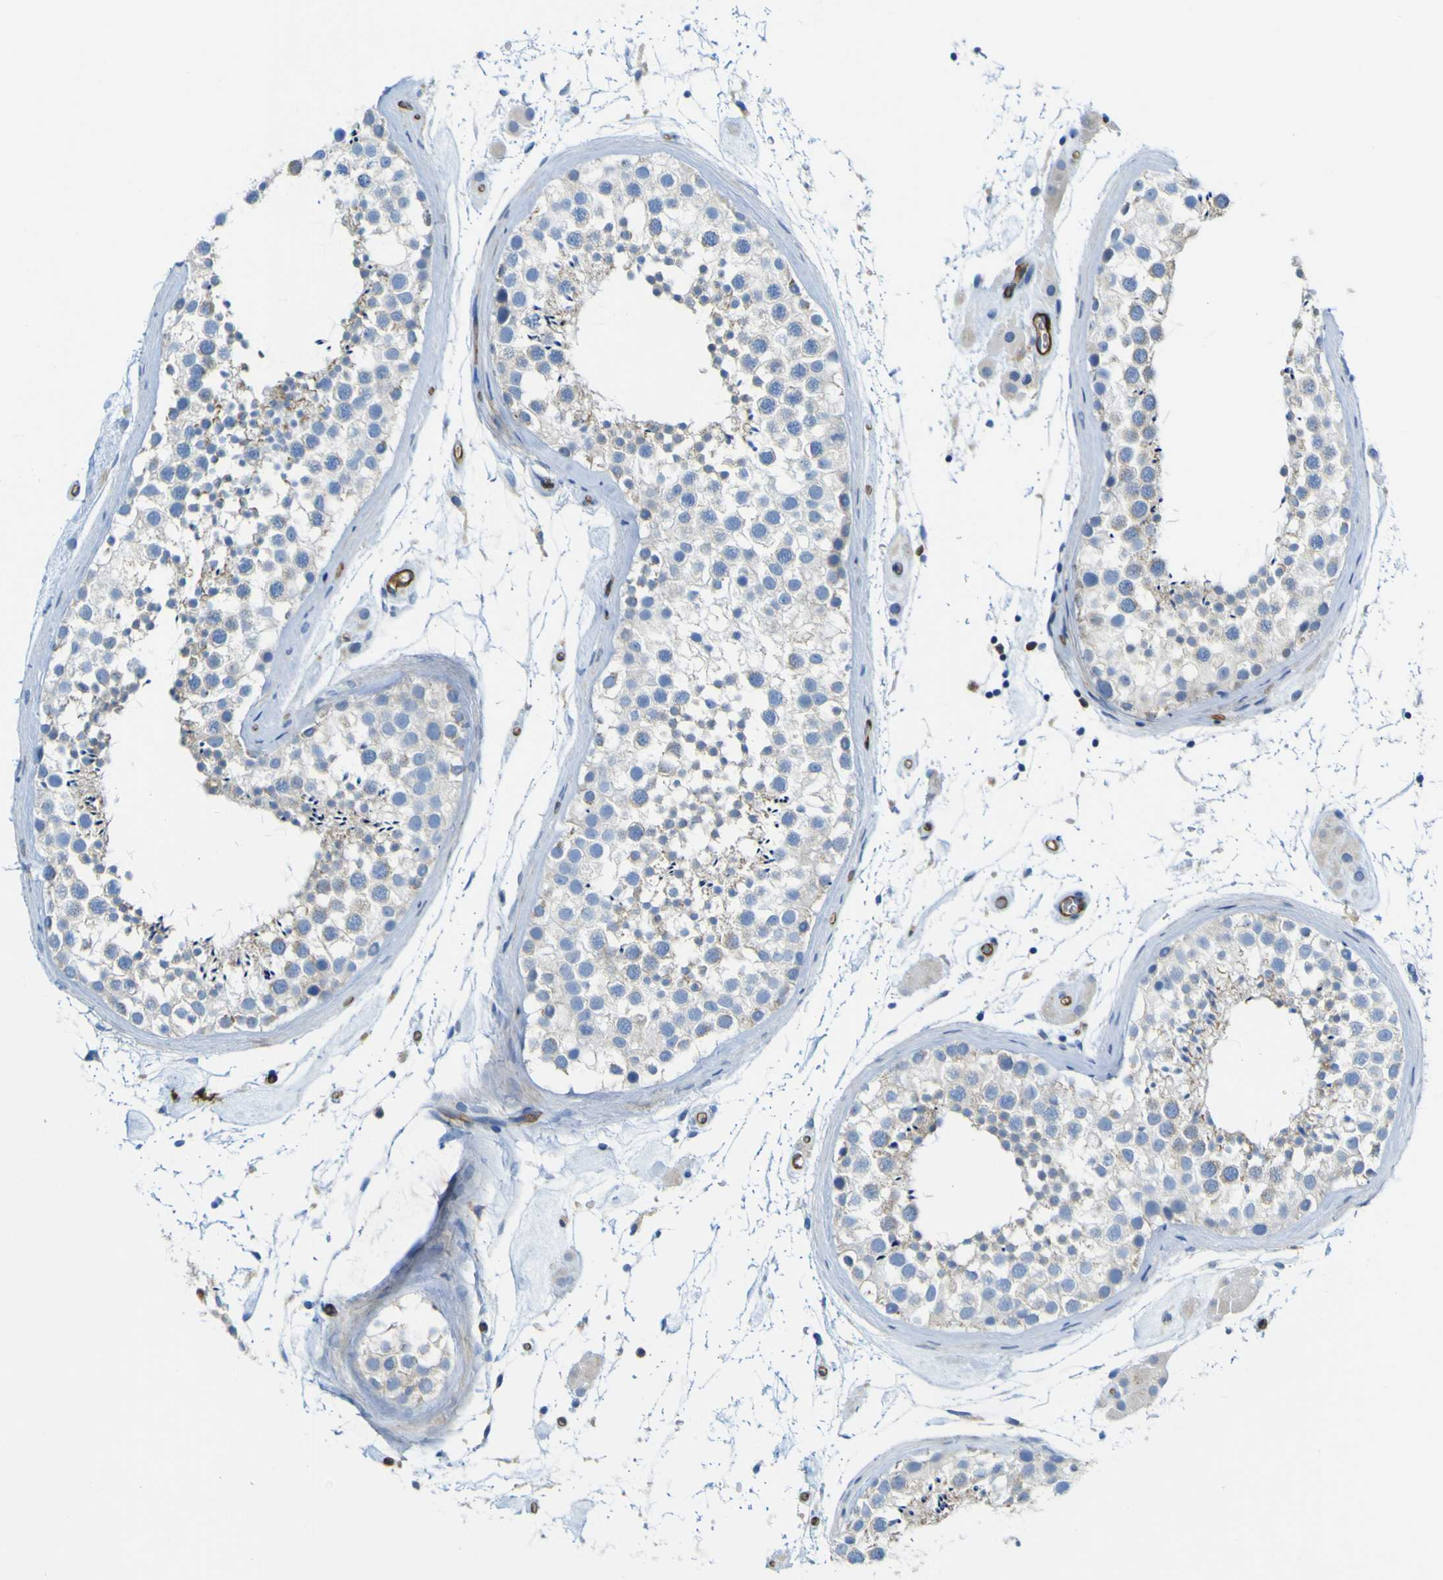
{"staining": {"intensity": "negative", "quantity": "none", "location": "none"}, "tissue": "testis", "cell_type": "Cells in seminiferous ducts", "image_type": "normal", "snomed": [{"axis": "morphology", "description": "Normal tissue, NOS"}, {"axis": "topography", "description": "Testis"}], "caption": "Image shows no significant protein expression in cells in seminiferous ducts of normal testis.", "gene": "CD93", "patient": {"sex": "male", "age": 46}}